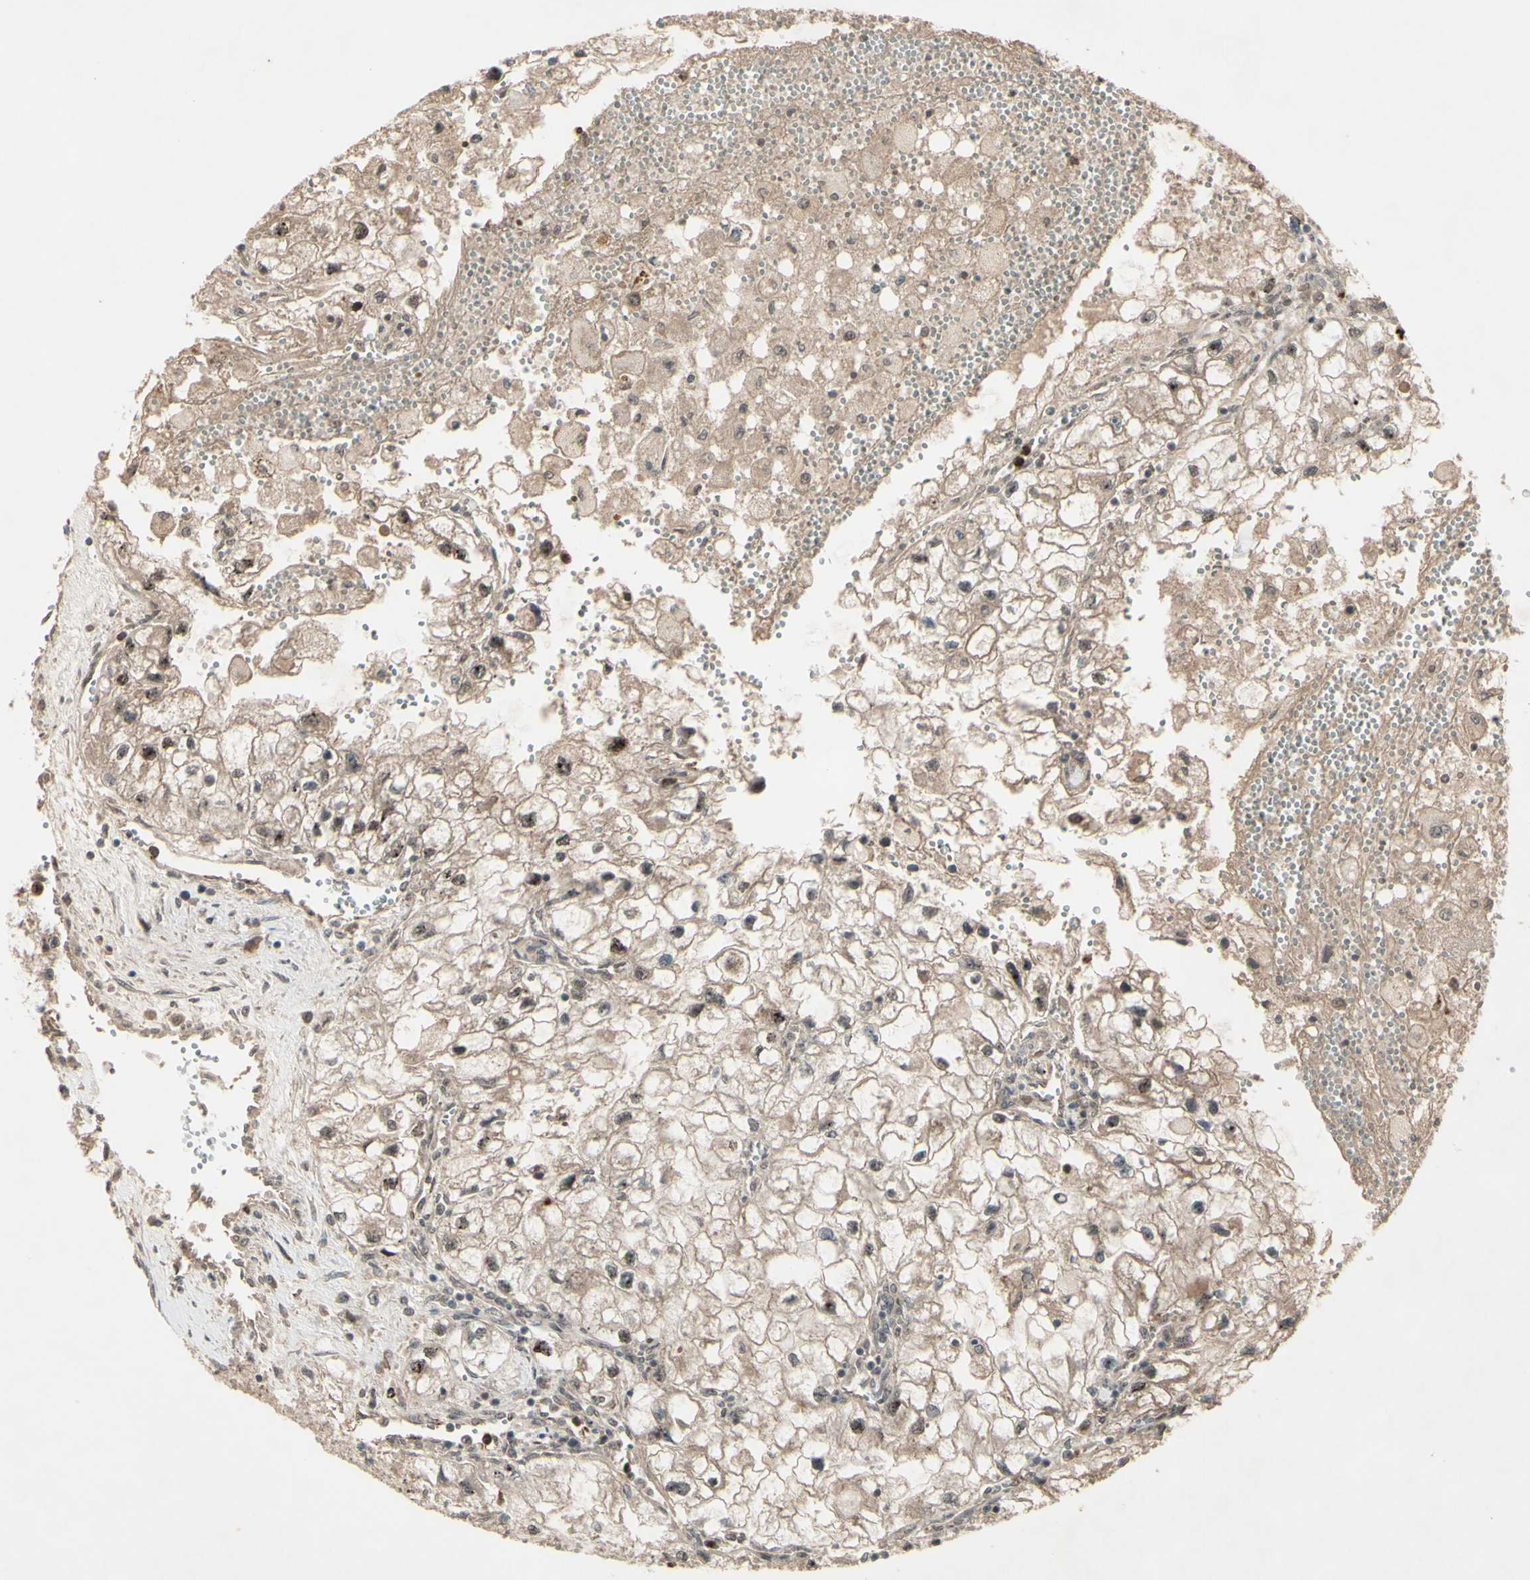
{"staining": {"intensity": "moderate", "quantity": ">75%", "location": "cytoplasmic/membranous,nuclear"}, "tissue": "renal cancer", "cell_type": "Tumor cells", "image_type": "cancer", "snomed": [{"axis": "morphology", "description": "Adenocarcinoma, NOS"}, {"axis": "topography", "description": "Kidney"}], "caption": "Brown immunohistochemical staining in human renal cancer reveals moderate cytoplasmic/membranous and nuclear expression in about >75% of tumor cells.", "gene": "MLF2", "patient": {"sex": "female", "age": 70}}